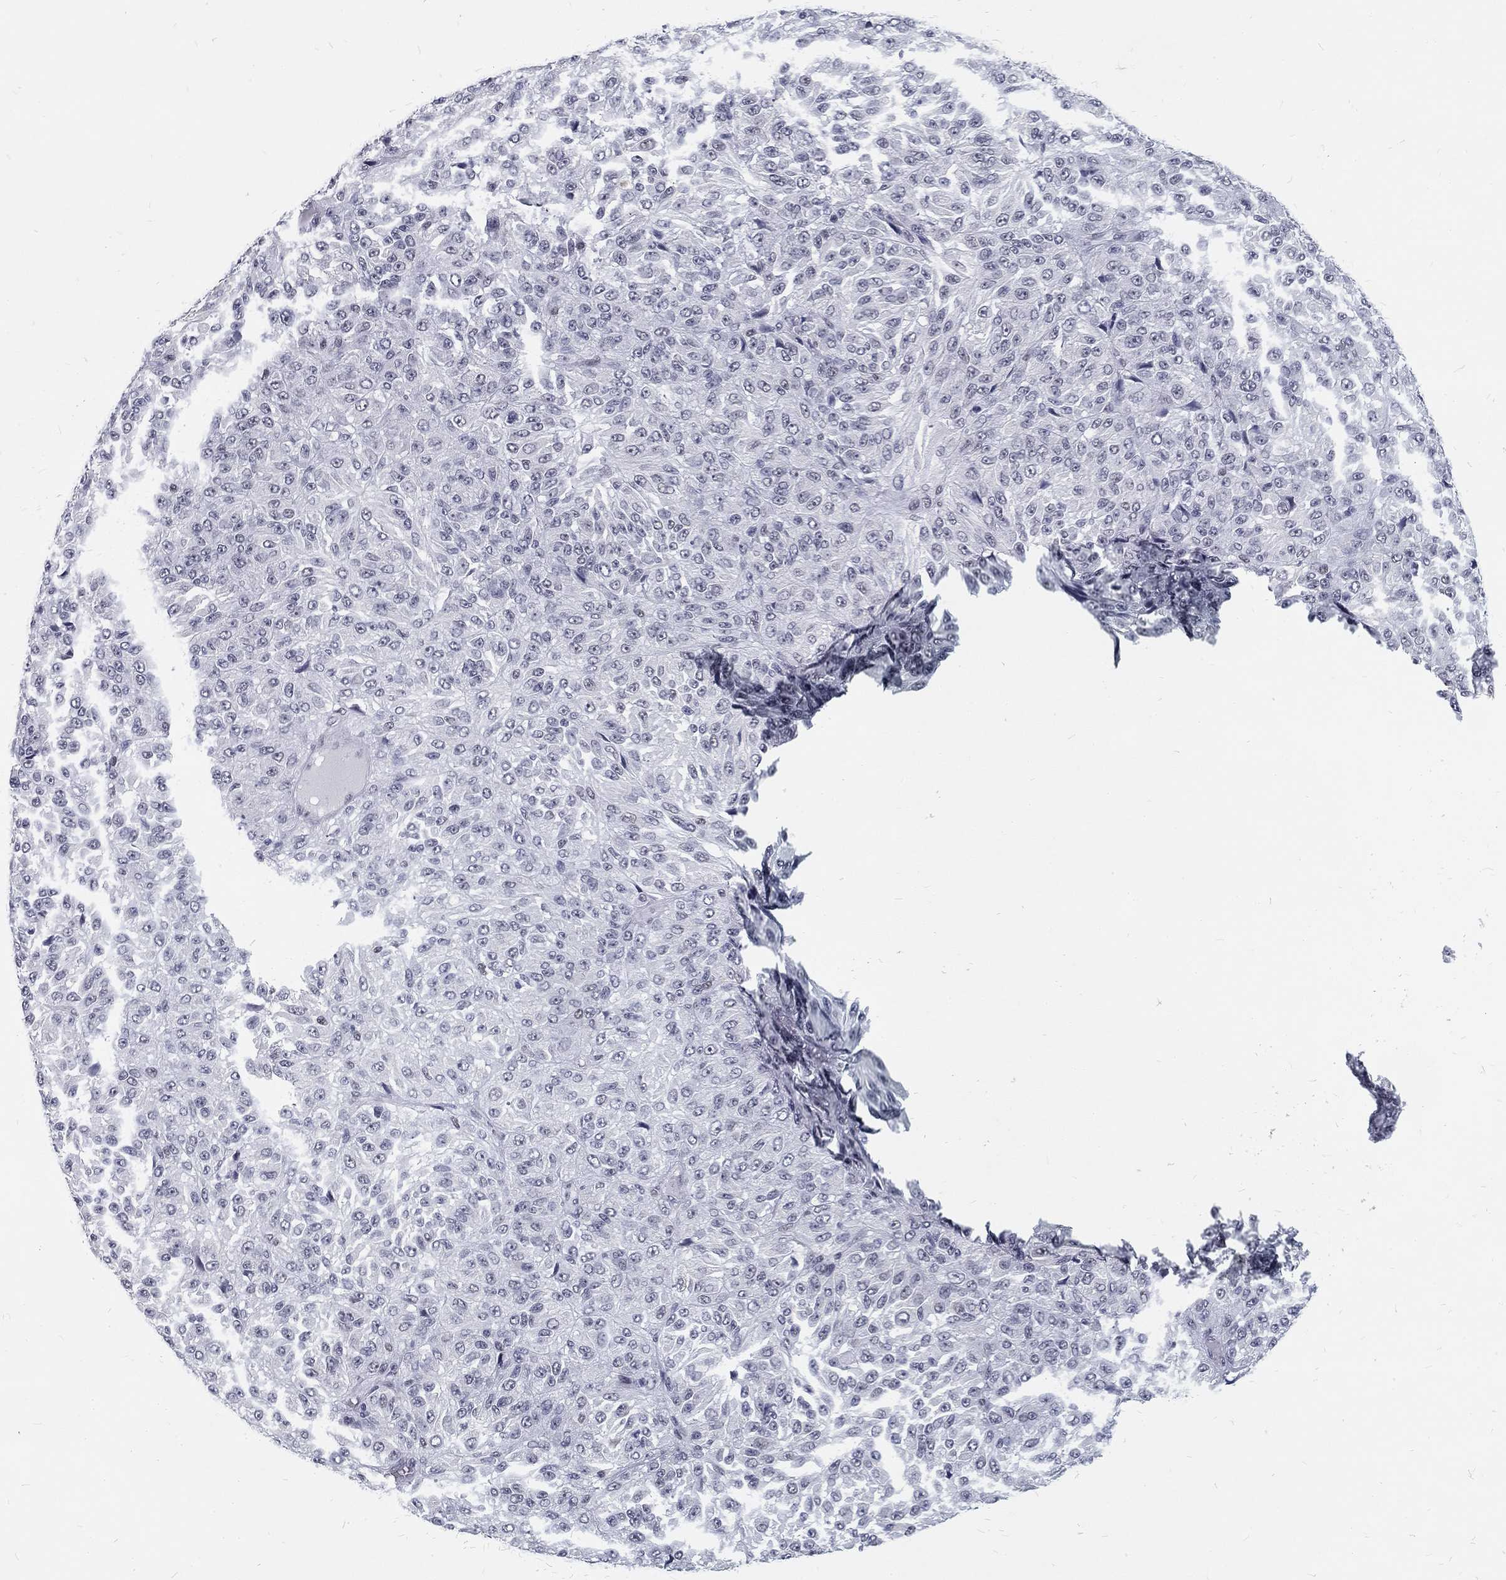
{"staining": {"intensity": "negative", "quantity": "none", "location": "none"}, "tissue": "melanoma", "cell_type": "Tumor cells", "image_type": "cancer", "snomed": [{"axis": "morphology", "description": "Malignant melanoma, Metastatic site"}, {"axis": "topography", "description": "Brain"}], "caption": "An immunohistochemistry (IHC) image of melanoma is shown. There is no staining in tumor cells of melanoma.", "gene": "SNORC", "patient": {"sex": "female", "age": 56}}